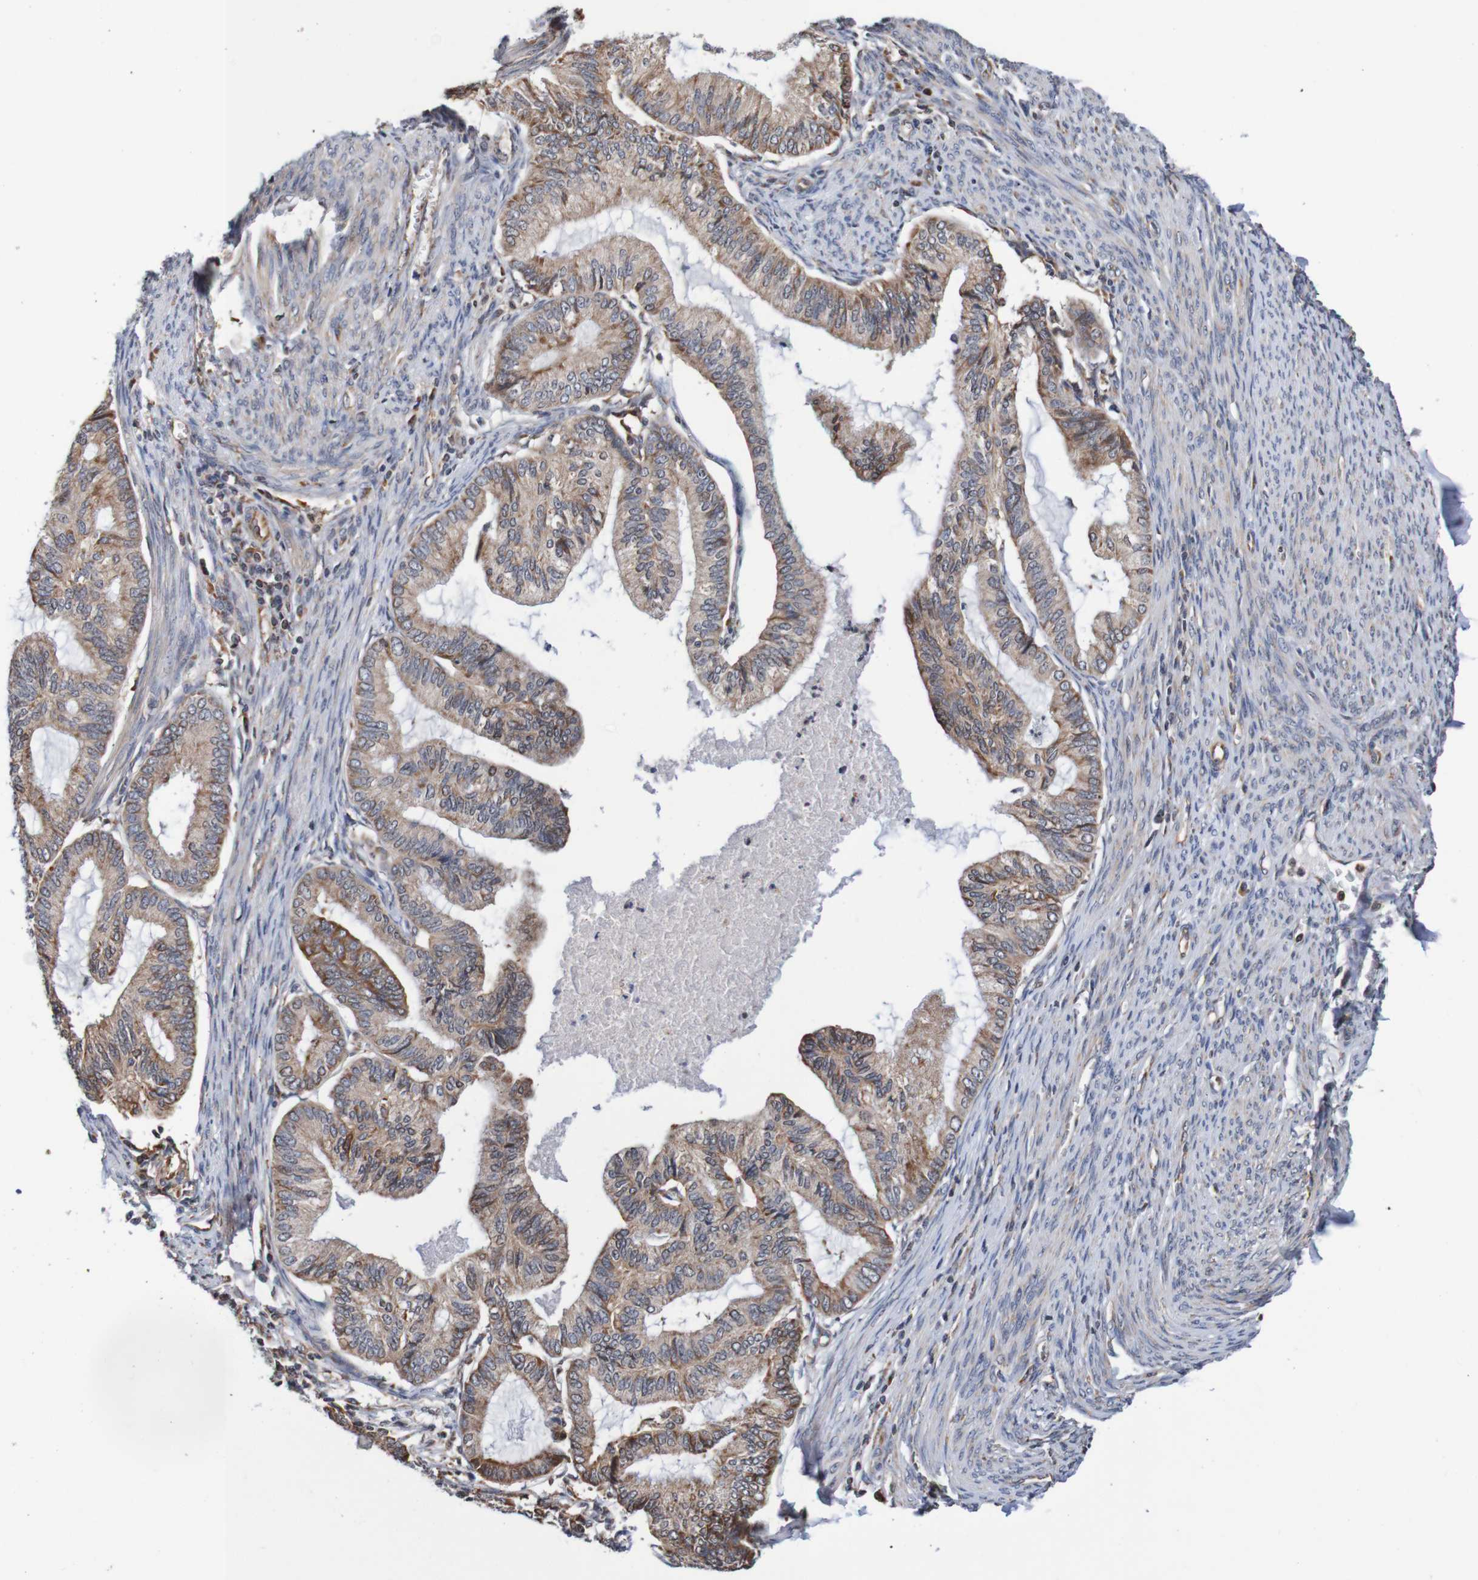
{"staining": {"intensity": "moderate", "quantity": ">75%", "location": "cytoplasmic/membranous"}, "tissue": "cervical cancer", "cell_type": "Tumor cells", "image_type": "cancer", "snomed": [{"axis": "morphology", "description": "Normal tissue, NOS"}, {"axis": "morphology", "description": "Adenocarcinoma, NOS"}, {"axis": "topography", "description": "Cervix"}, {"axis": "topography", "description": "Endometrium"}], "caption": "This histopathology image displays immunohistochemistry (IHC) staining of cervical cancer (adenocarcinoma), with medium moderate cytoplasmic/membranous staining in about >75% of tumor cells.", "gene": "AXIN1", "patient": {"sex": "female", "age": 86}}